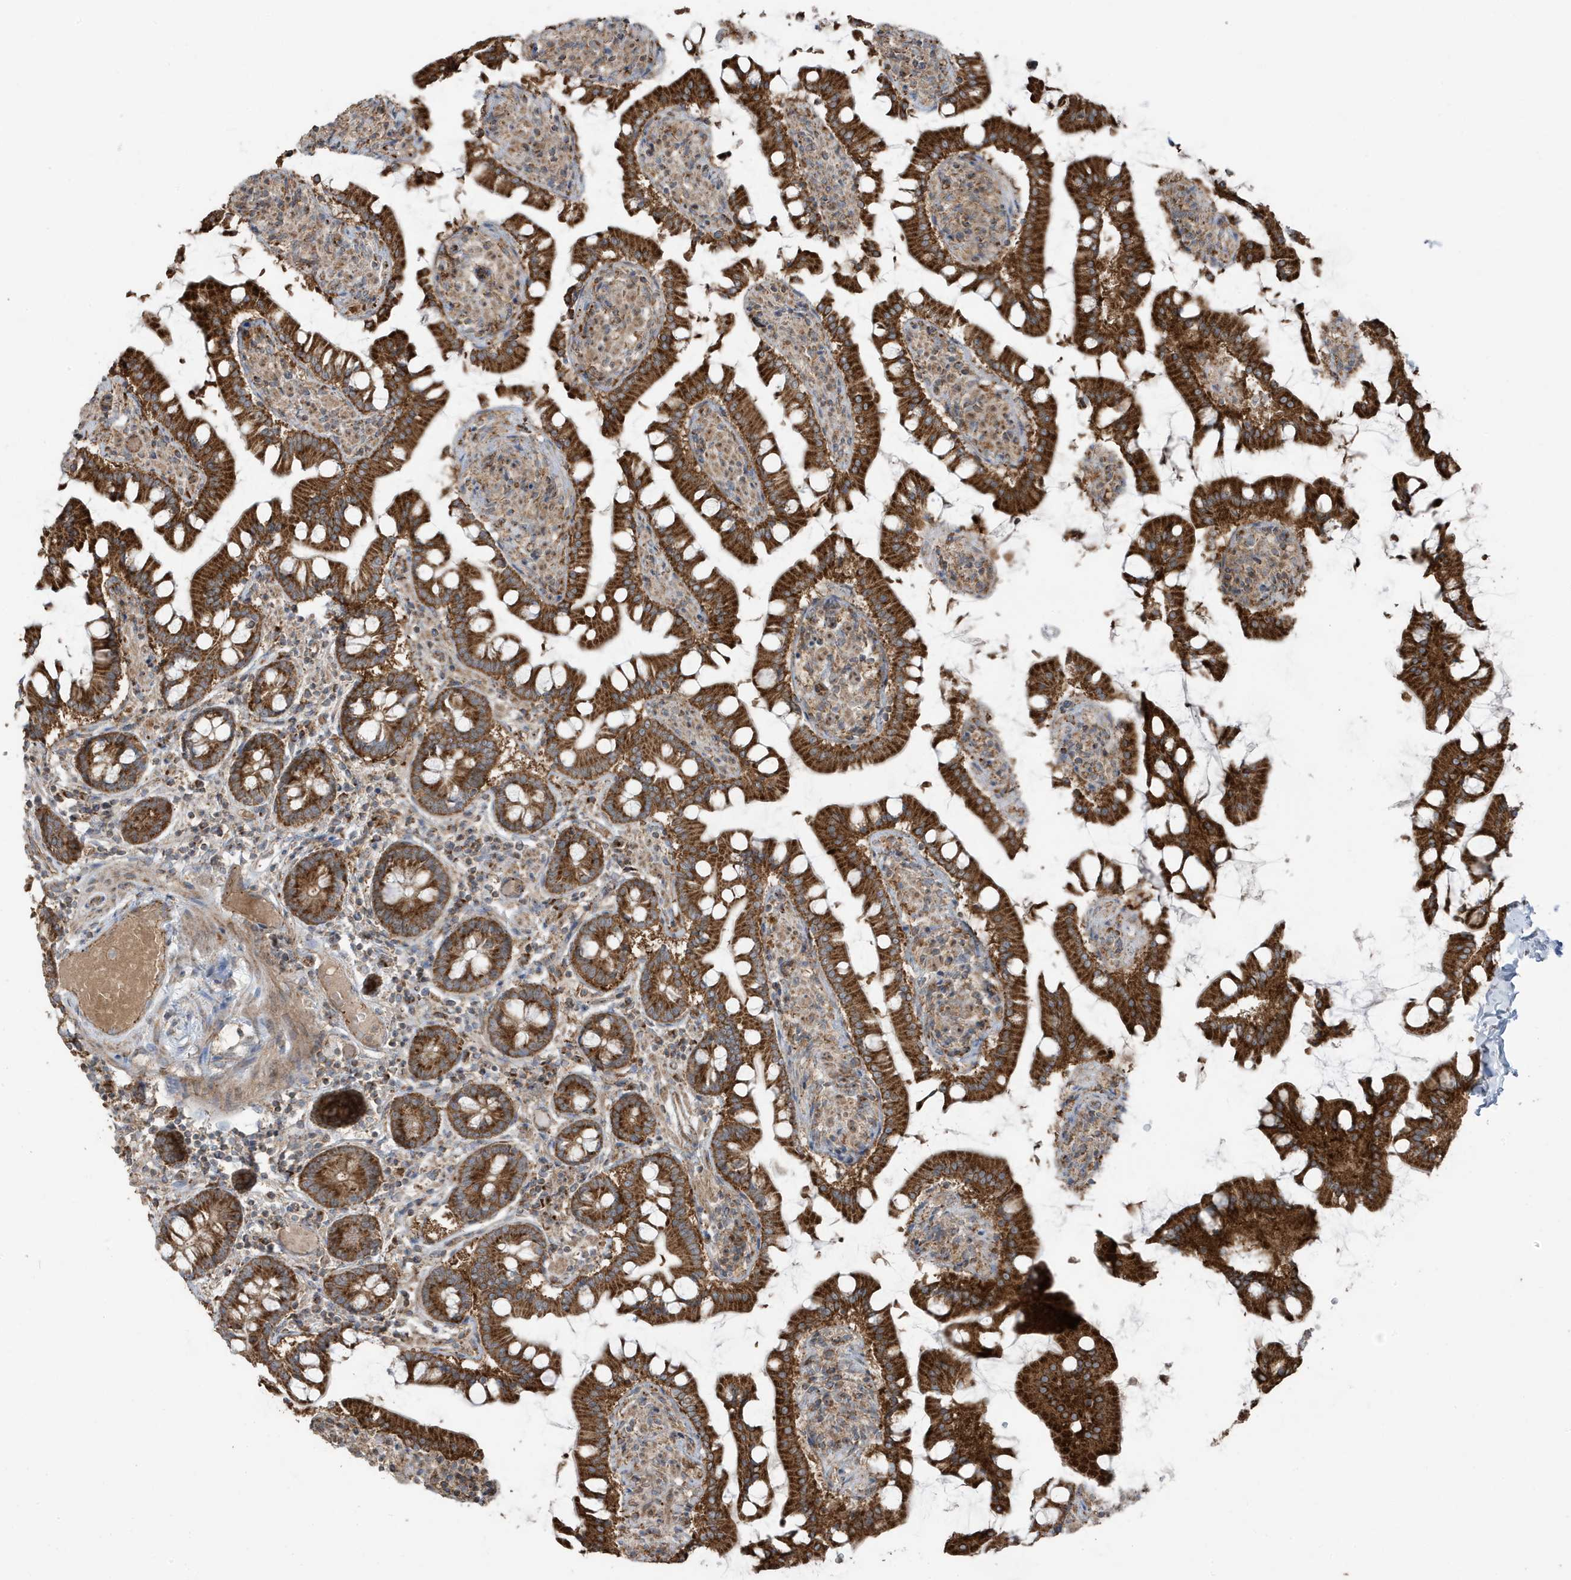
{"staining": {"intensity": "strong", "quantity": ">75%", "location": "cytoplasmic/membranous"}, "tissue": "small intestine", "cell_type": "Glandular cells", "image_type": "normal", "snomed": [{"axis": "morphology", "description": "Normal tissue, NOS"}, {"axis": "topography", "description": "Small intestine"}], "caption": "High-power microscopy captured an IHC image of benign small intestine, revealing strong cytoplasmic/membranous staining in about >75% of glandular cells.", "gene": "GOLGA4", "patient": {"sex": "male", "age": 41}}